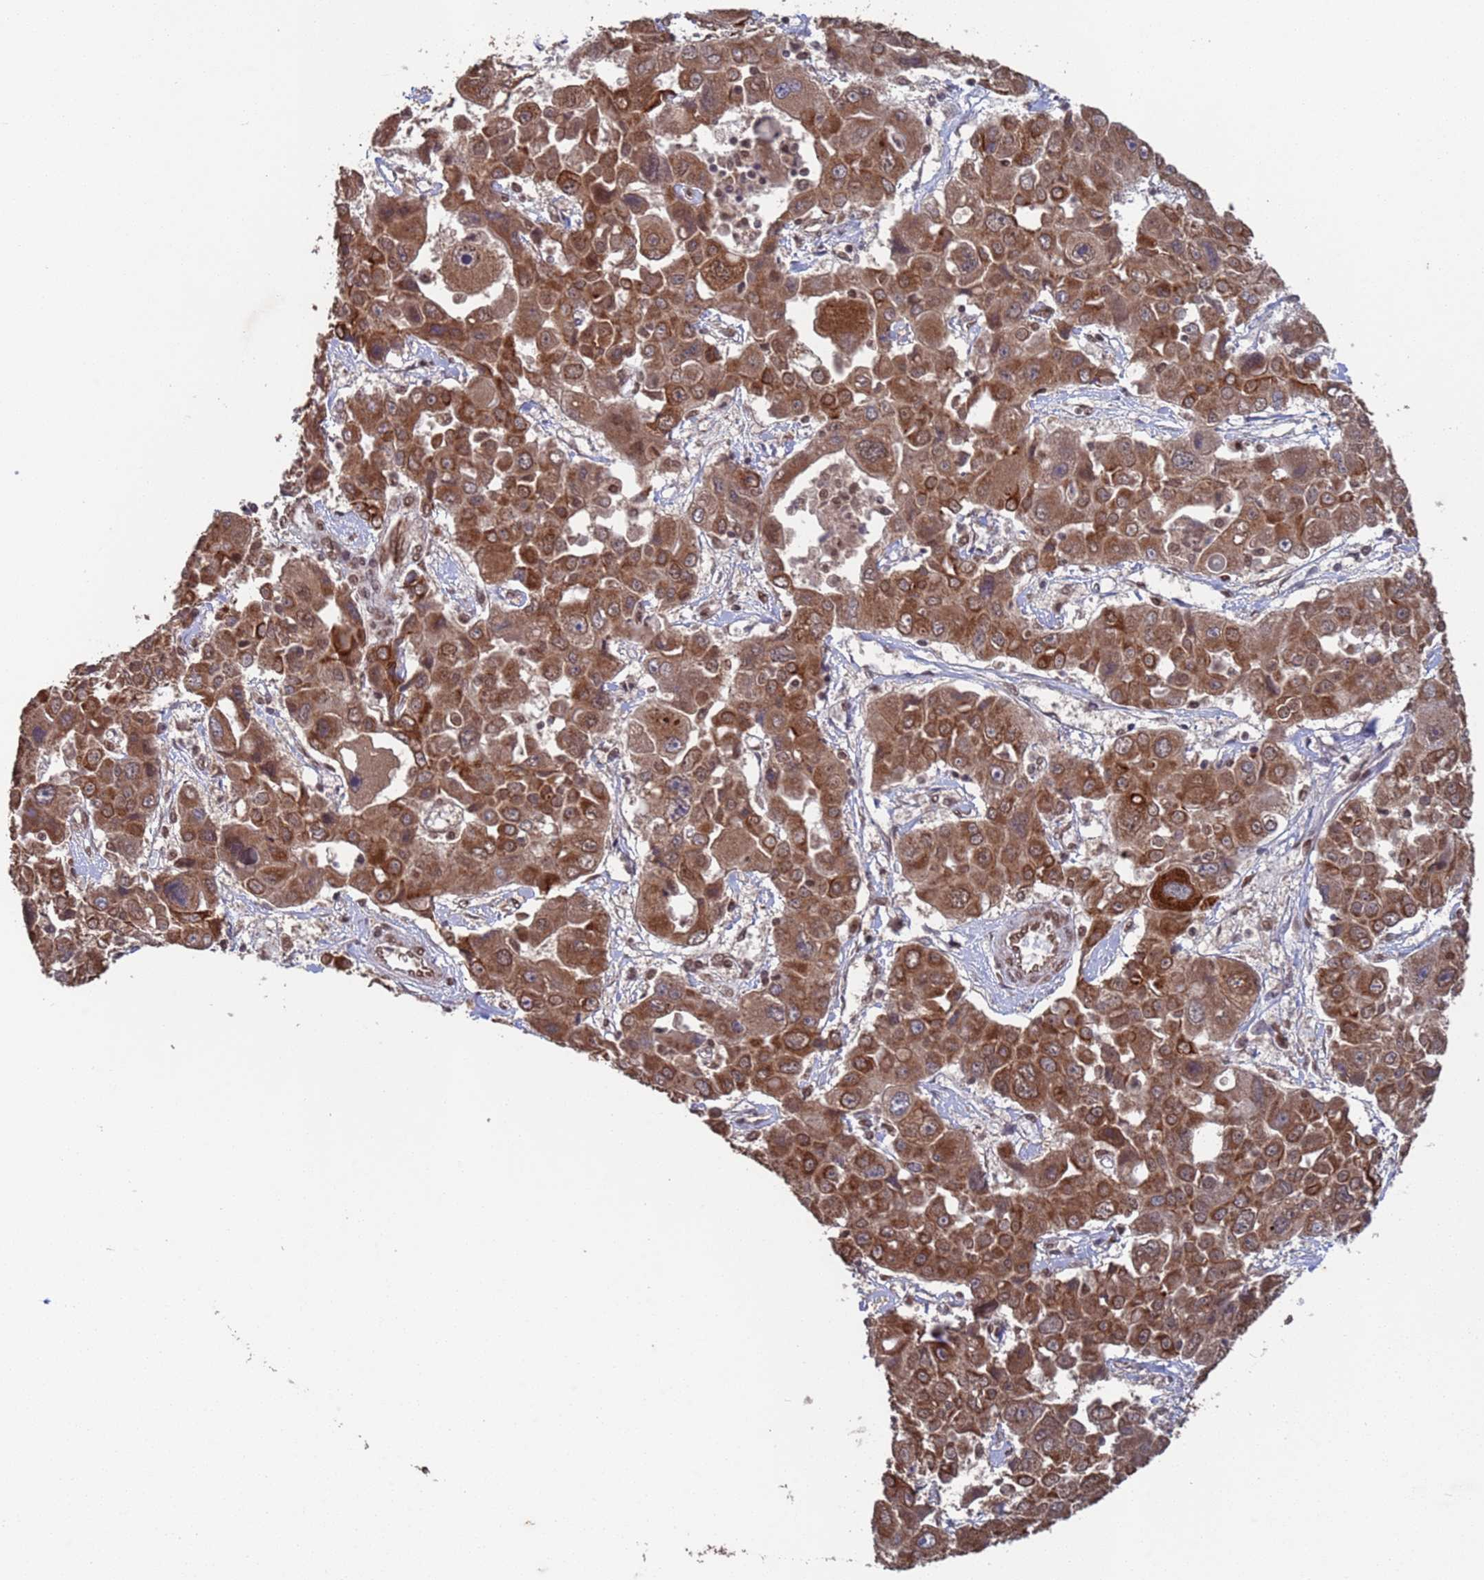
{"staining": {"intensity": "moderate", "quantity": ">75%", "location": "cytoplasmic/membranous"}, "tissue": "liver cancer", "cell_type": "Tumor cells", "image_type": "cancer", "snomed": [{"axis": "morphology", "description": "Cholangiocarcinoma"}, {"axis": "topography", "description": "Liver"}], "caption": "Immunohistochemistry (IHC) of cholangiocarcinoma (liver) demonstrates medium levels of moderate cytoplasmic/membranous positivity in about >75% of tumor cells. The protein of interest is stained brown, and the nuclei are stained in blue (DAB IHC with brightfield microscopy, high magnification).", "gene": "FUBP3", "patient": {"sex": "male", "age": 67}}